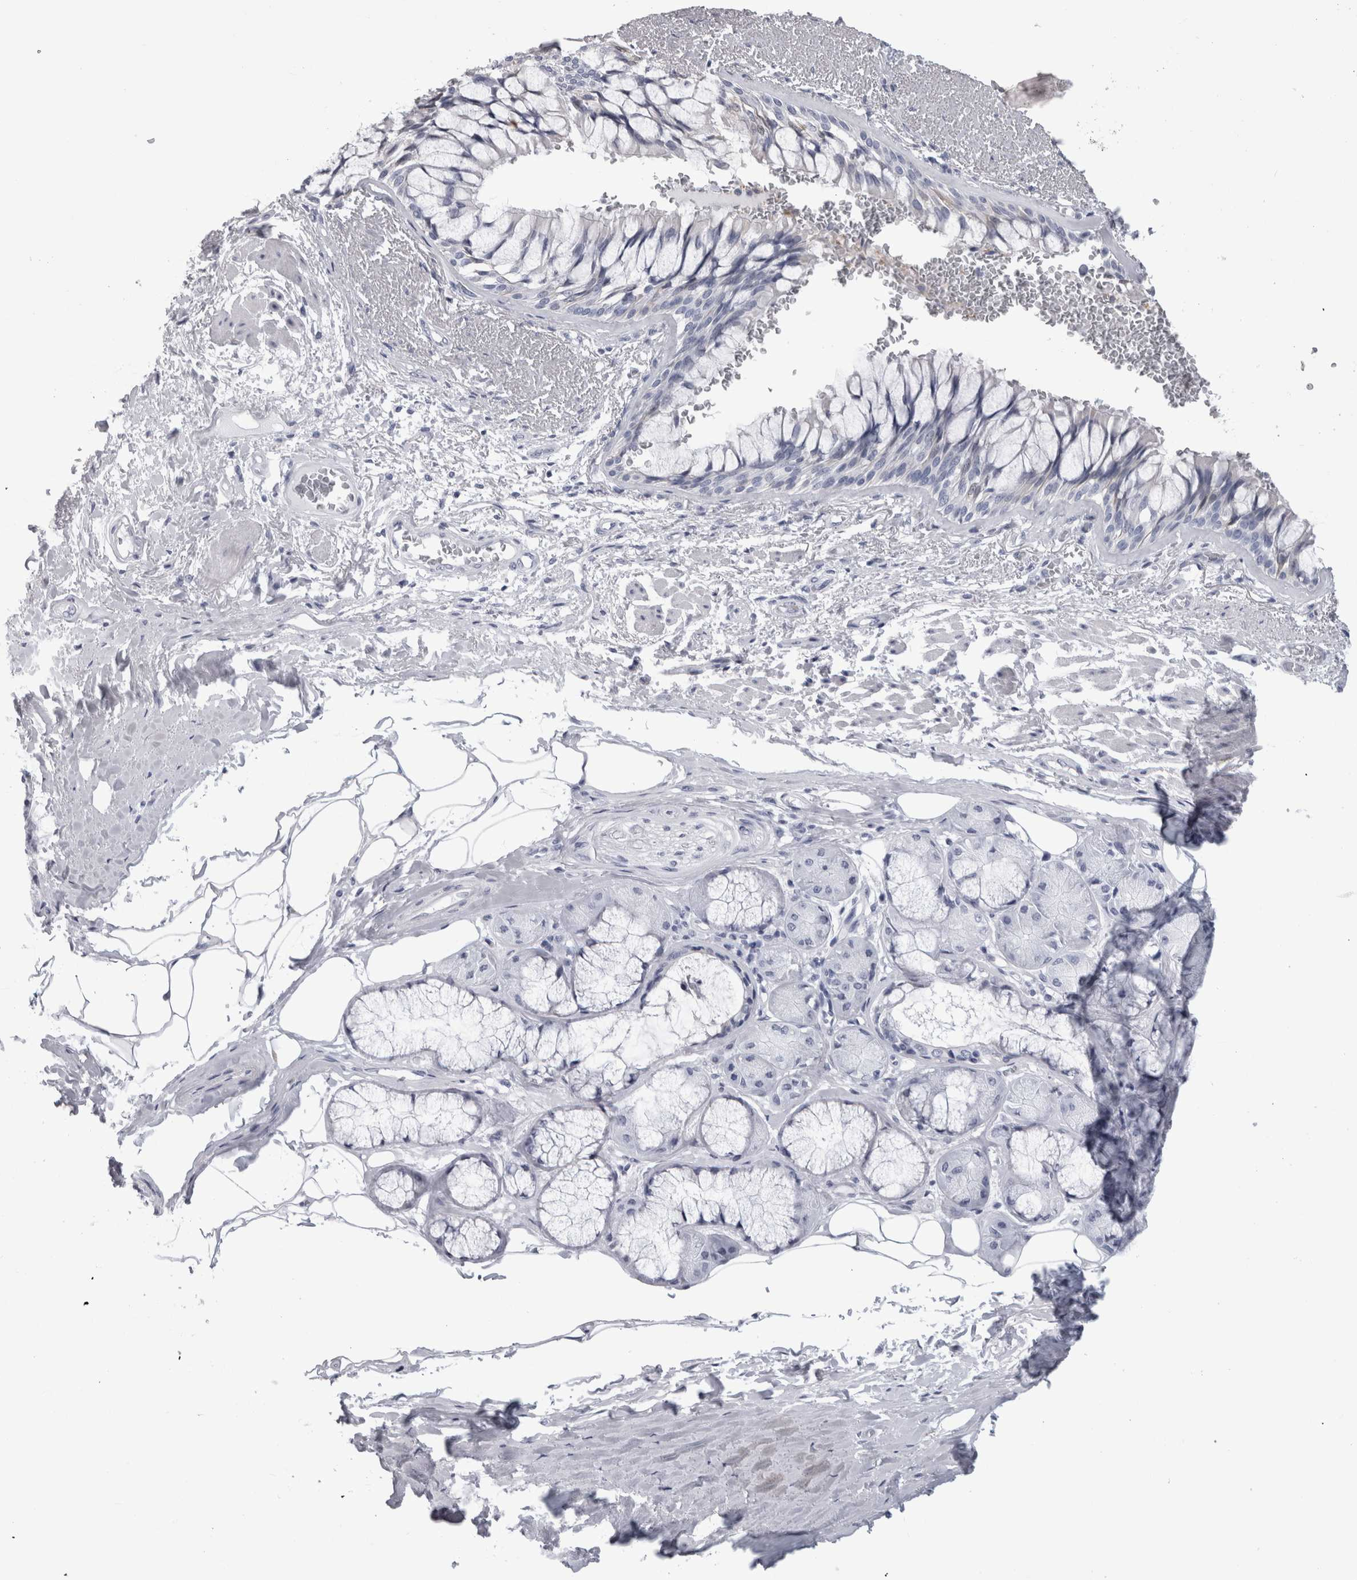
{"staining": {"intensity": "negative", "quantity": "none", "location": "none"}, "tissue": "bronchus", "cell_type": "Respiratory epithelial cells", "image_type": "normal", "snomed": [{"axis": "morphology", "description": "Normal tissue, NOS"}, {"axis": "topography", "description": "Bronchus"}], "caption": "Human bronchus stained for a protein using immunohistochemistry shows no expression in respiratory epithelial cells.", "gene": "ALDH8A1", "patient": {"sex": "male", "age": 66}}